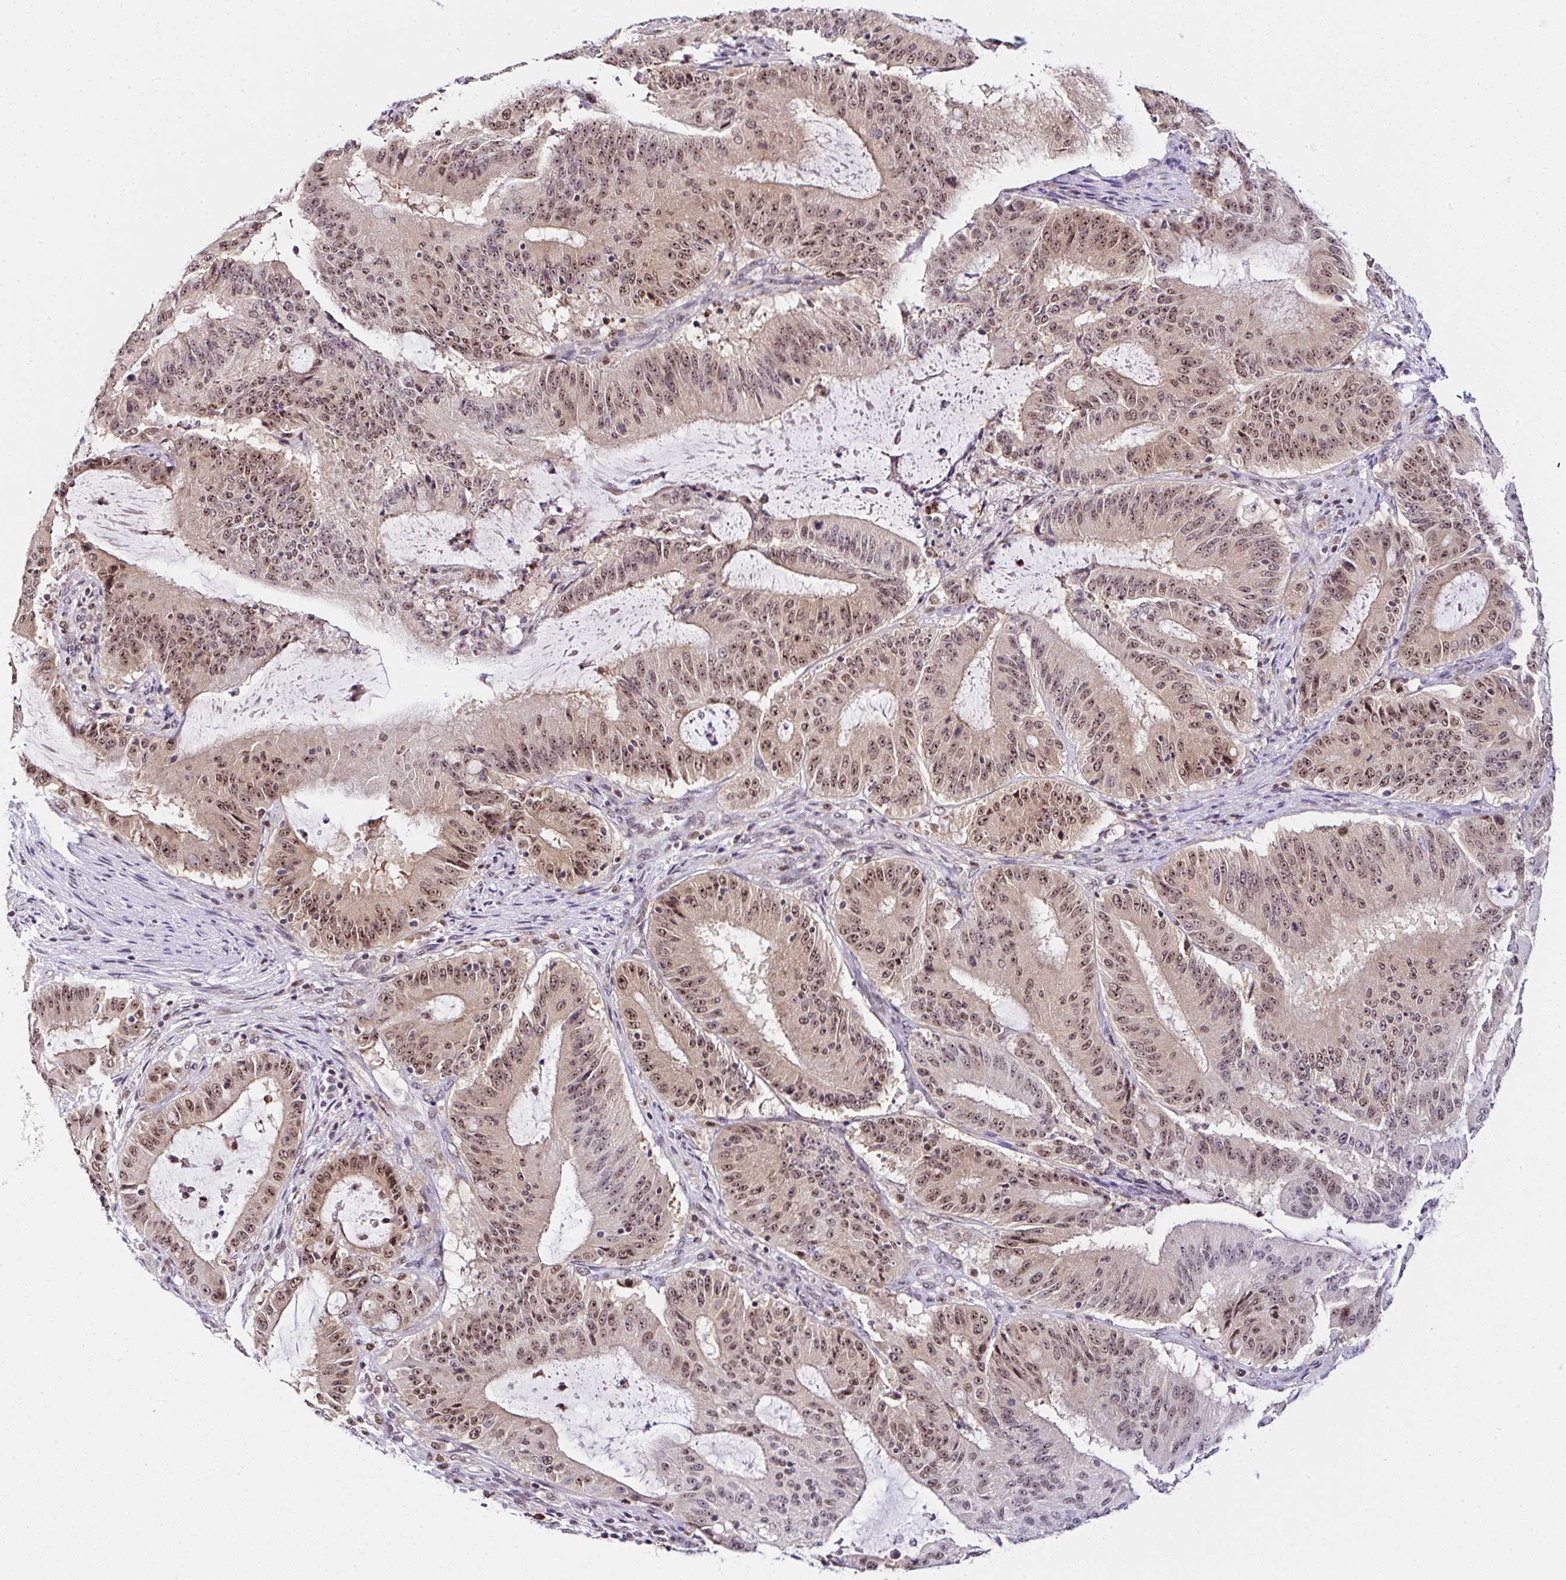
{"staining": {"intensity": "moderate", "quantity": ">75%", "location": "nuclear"}, "tissue": "liver cancer", "cell_type": "Tumor cells", "image_type": "cancer", "snomed": [{"axis": "morphology", "description": "Normal tissue, NOS"}, {"axis": "morphology", "description": "Cholangiocarcinoma"}, {"axis": "topography", "description": "Liver"}, {"axis": "topography", "description": "Peripheral nerve tissue"}], "caption": "Human liver cancer stained with a protein marker demonstrates moderate staining in tumor cells.", "gene": "PTPN2", "patient": {"sex": "female", "age": 73}}